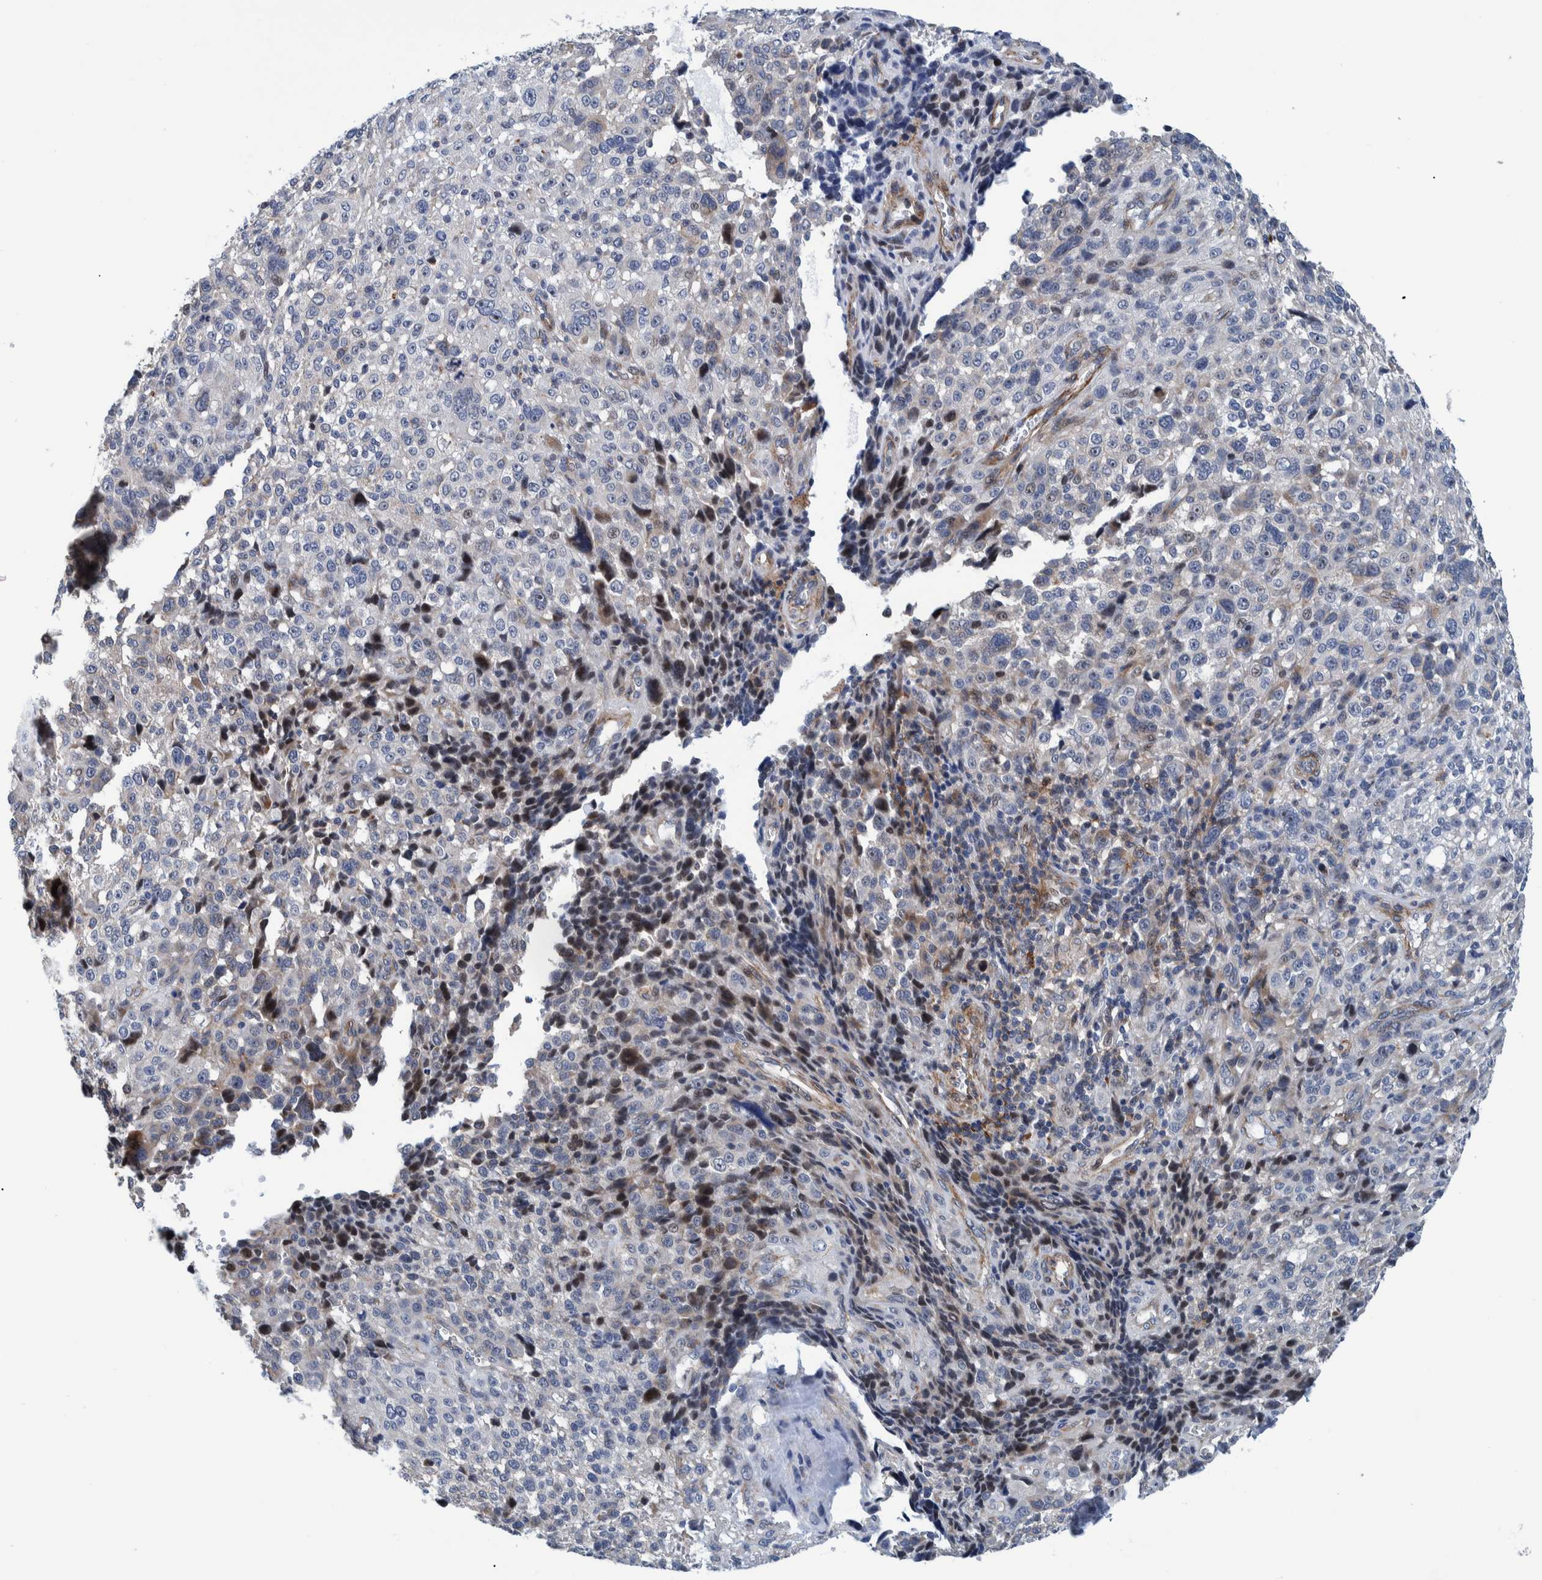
{"staining": {"intensity": "negative", "quantity": "none", "location": "none"}, "tissue": "melanoma", "cell_type": "Tumor cells", "image_type": "cancer", "snomed": [{"axis": "morphology", "description": "Malignant melanoma, NOS"}, {"axis": "topography", "description": "Skin"}], "caption": "Tumor cells are negative for brown protein staining in malignant melanoma.", "gene": "MKS1", "patient": {"sex": "female", "age": 55}}